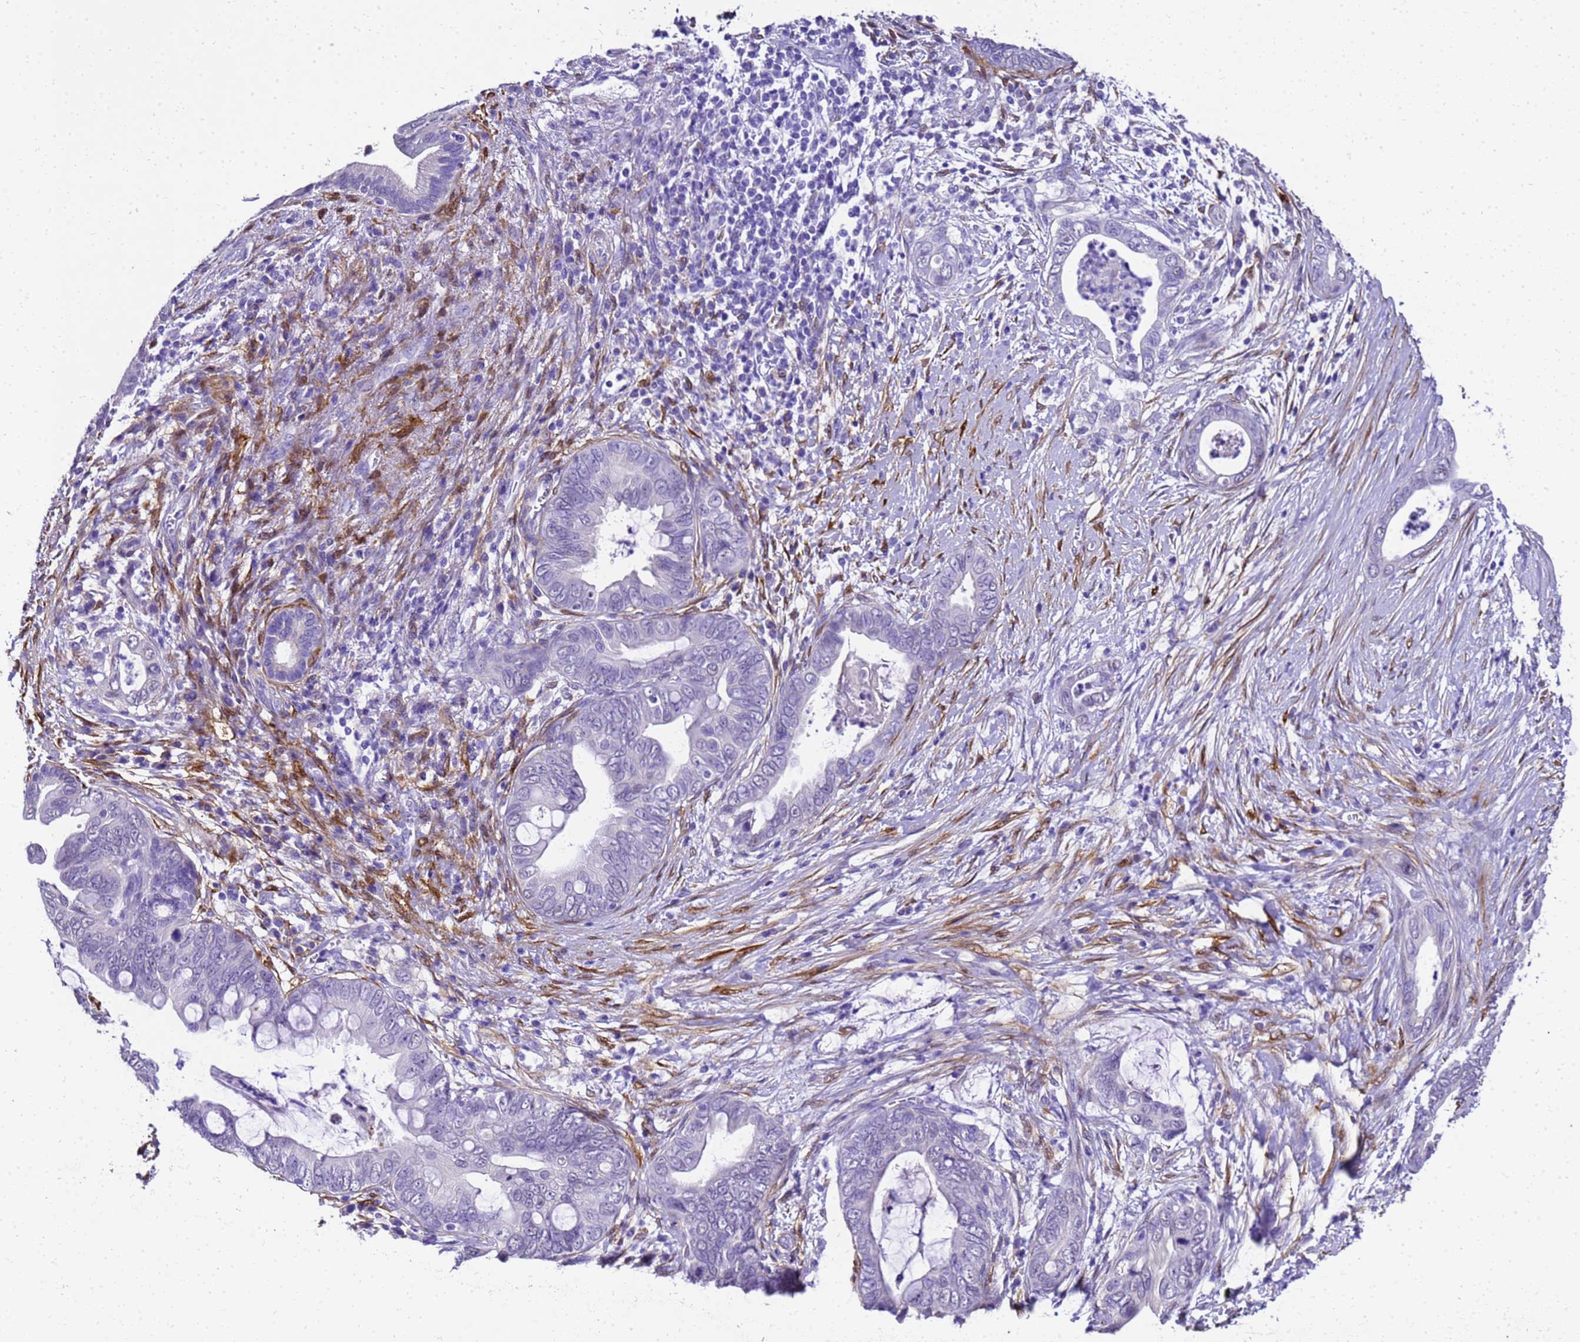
{"staining": {"intensity": "negative", "quantity": "none", "location": "none"}, "tissue": "pancreatic cancer", "cell_type": "Tumor cells", "image_type": "cancer", "snomed": [{"axis": "morphology", "description": "Adenocarcinoma, NOS"}, {"axis": "topography", "description": "Pancreas"}], "caption": "Immunohistochemistry (IHC) photomicrograph of pancreatic cancer (adenocarcinoma) stained for a protein (brown), which exhibits no staining in tumor cells.", "gene": "HSPB6", "patient": {"sex": "male", "age": 75}}